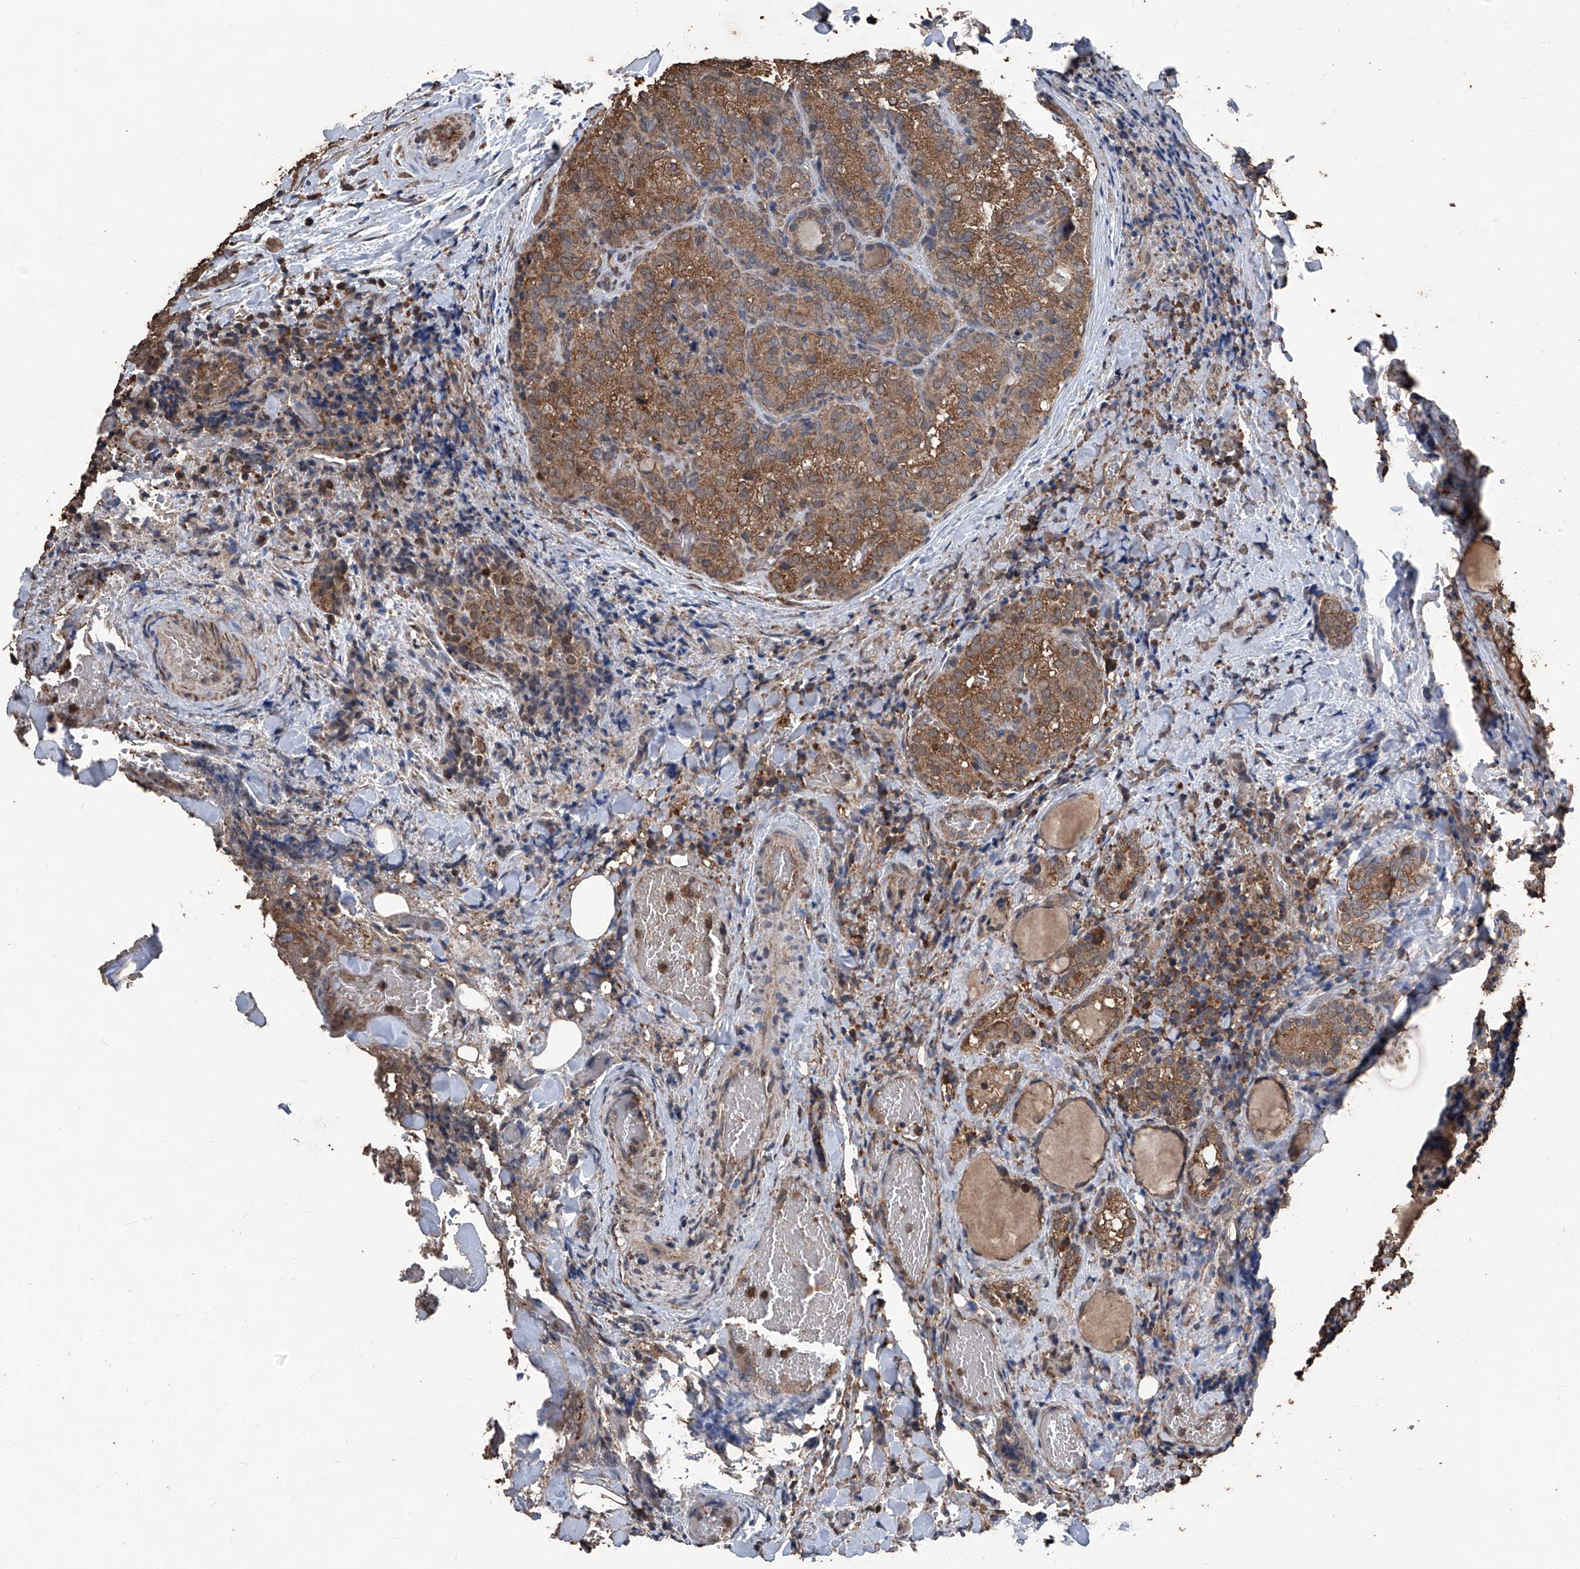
{"staining": {"intensity": "moderate", "quantity": ">75%", "location": "cytoplasmic/membranous"}, "tissue": "thyroid cancer", "cell_type": "Tumor cells", "image_type": "cancer", "snomed": [{"axis": "morphology", "description": "Normal tissue, NOS"}, {"axis": "morphology", "description": "Papillary adenocarcinoma, NOS"}, {"axis": "topography", "description": "Thyroid gland"}], "caption": "Human thyroid cancer stained with a protein marker demonstrates moderate staining in tumor cells.", "gene": "STARD7", "patient": {"sex": "female", "age": 30}}